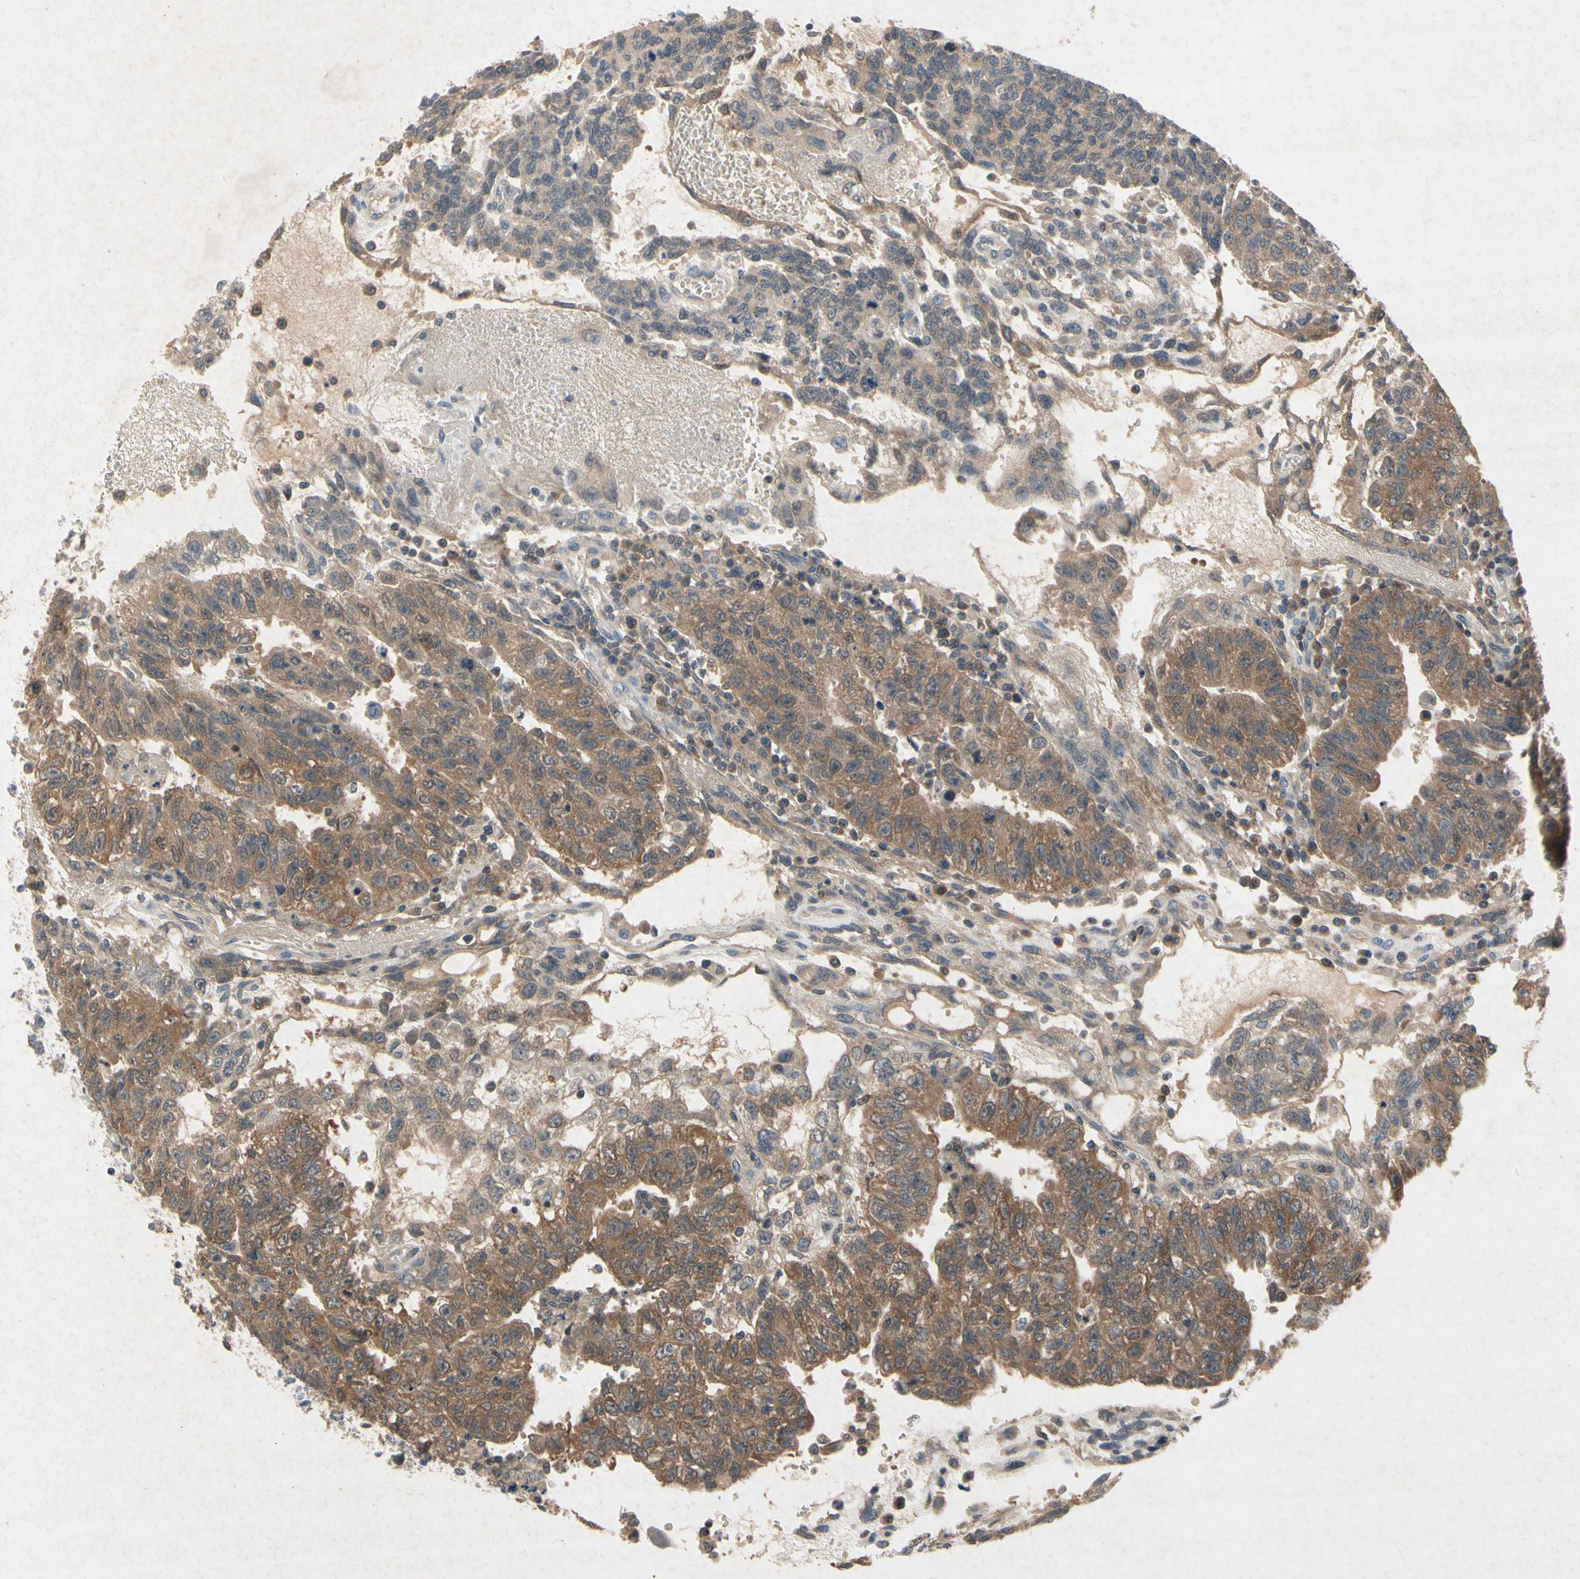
{"staining": {"intensity": "strong", "quantity": ">75%", "location": "cytoplasmic/membranous"}, "tissue": "testis cancer", "cell_type": "Tumor cells", "image_type": "cancer", "snomed": [{"axis": "morphology", "description": "Seminoma, NOS"}, {"axis": "morphology", "description": "Carcinoma, Embryonal, NOS"}, {"axis": "topography", "description": "Testis"}], "caption": "This is a photomicrograph of immunohistochemistry (IHC) staining of testis cancer (seminoma), which shows strong positivity in the cytoplasmic/membranous of tumor cells.", "gene": "RPS6KA1", "patient": {"sex": "male", "age": 52}}